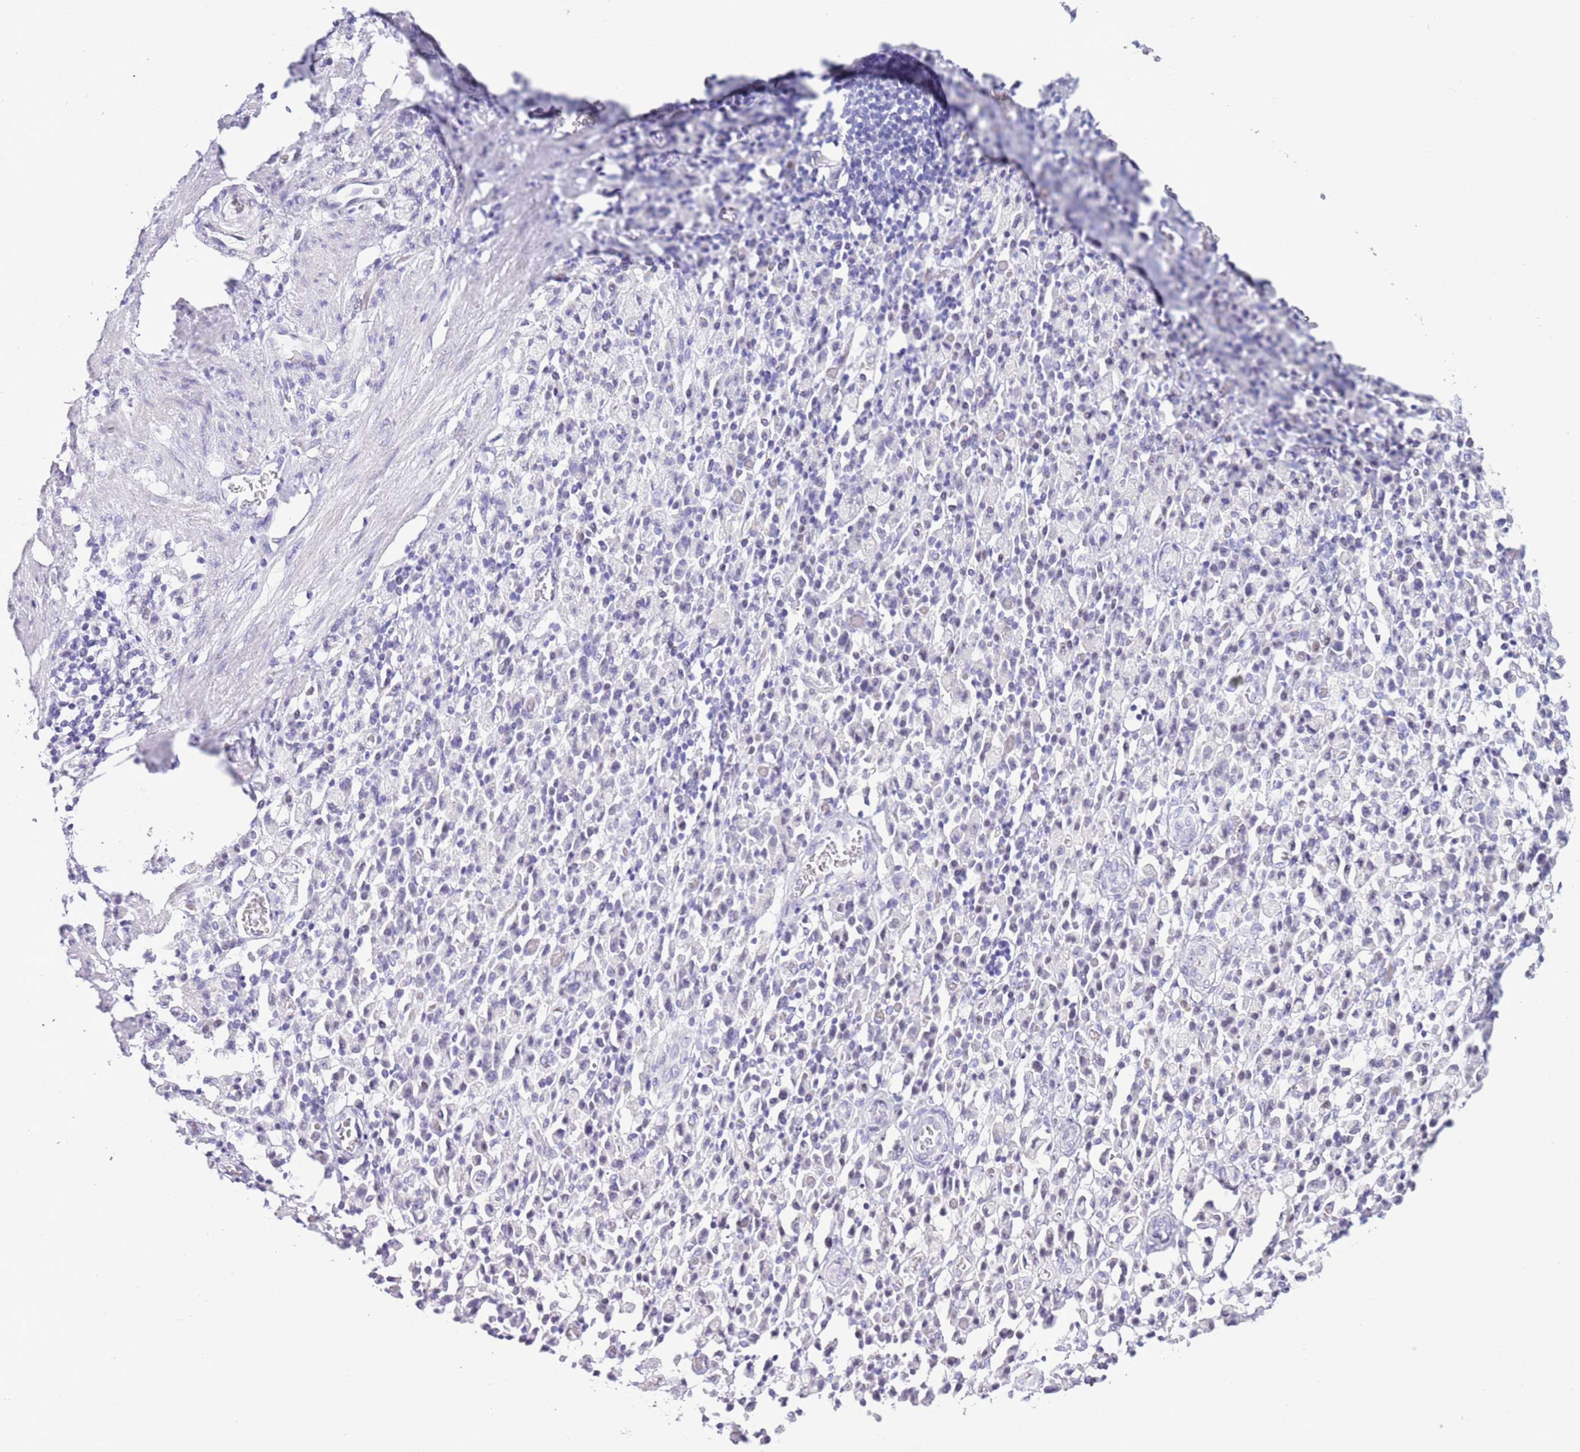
{"staining": {"intensity": "negative", "quantity": "none", "location": "none"}, "tissue": "stomach cancer", "cell_type": "Tumor cells", "image_type": "cancer", "snomed": [{"axis": "morphology", "description": "Adenocarcinoma, NOS"}, {"axis": "topography", "description": "Stomach"}], "caption": "Photomicrograph shows no protein expression in tumor cells of adenocarcinoma (stomach) tissue.", "gene": "PPP1R17", "patient": {"sex": "male", "age": 77}}